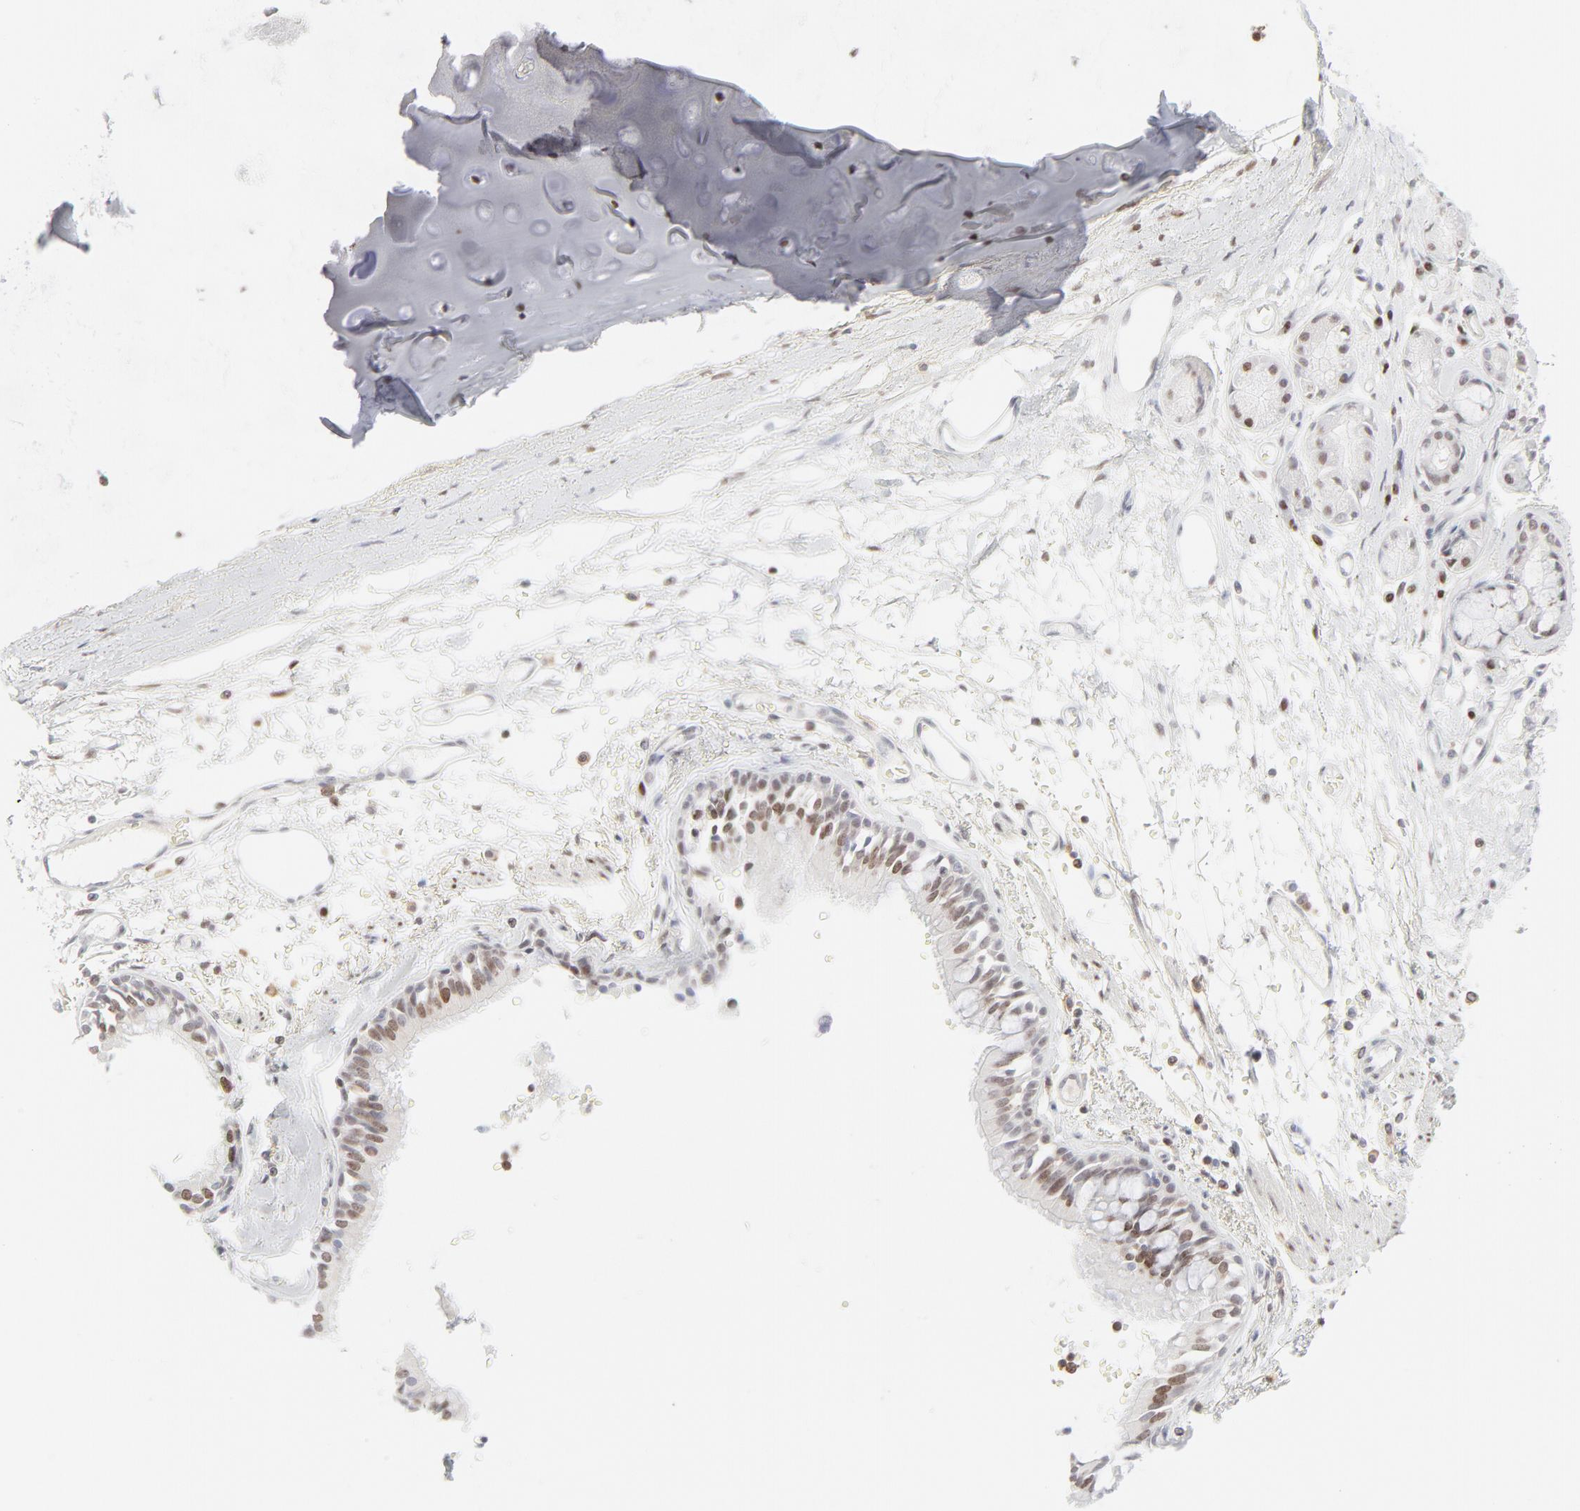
{"staining": {"intensity": "moderate", "quantity": ">75%", "location": "nuclear"}, "tissue": "bronchus", "cell_type": "Respiratory epithelial cells", "image_type": "normal", "snomed": [{"axis": "morphology", "description": "Normal tissue, NOS"}, {"axis": "topography", "description": "Bronchus"}, {"axis": "topography", "description": "Lung"}], "caption": "Immunohistochemical staining of benign human bronchus shows medium levels of moderate nuclear expression in approximately >75% of respiratory epithelial cells.", "gene": "PRKCB", "patient": {"sex": "female", "age": 56}}